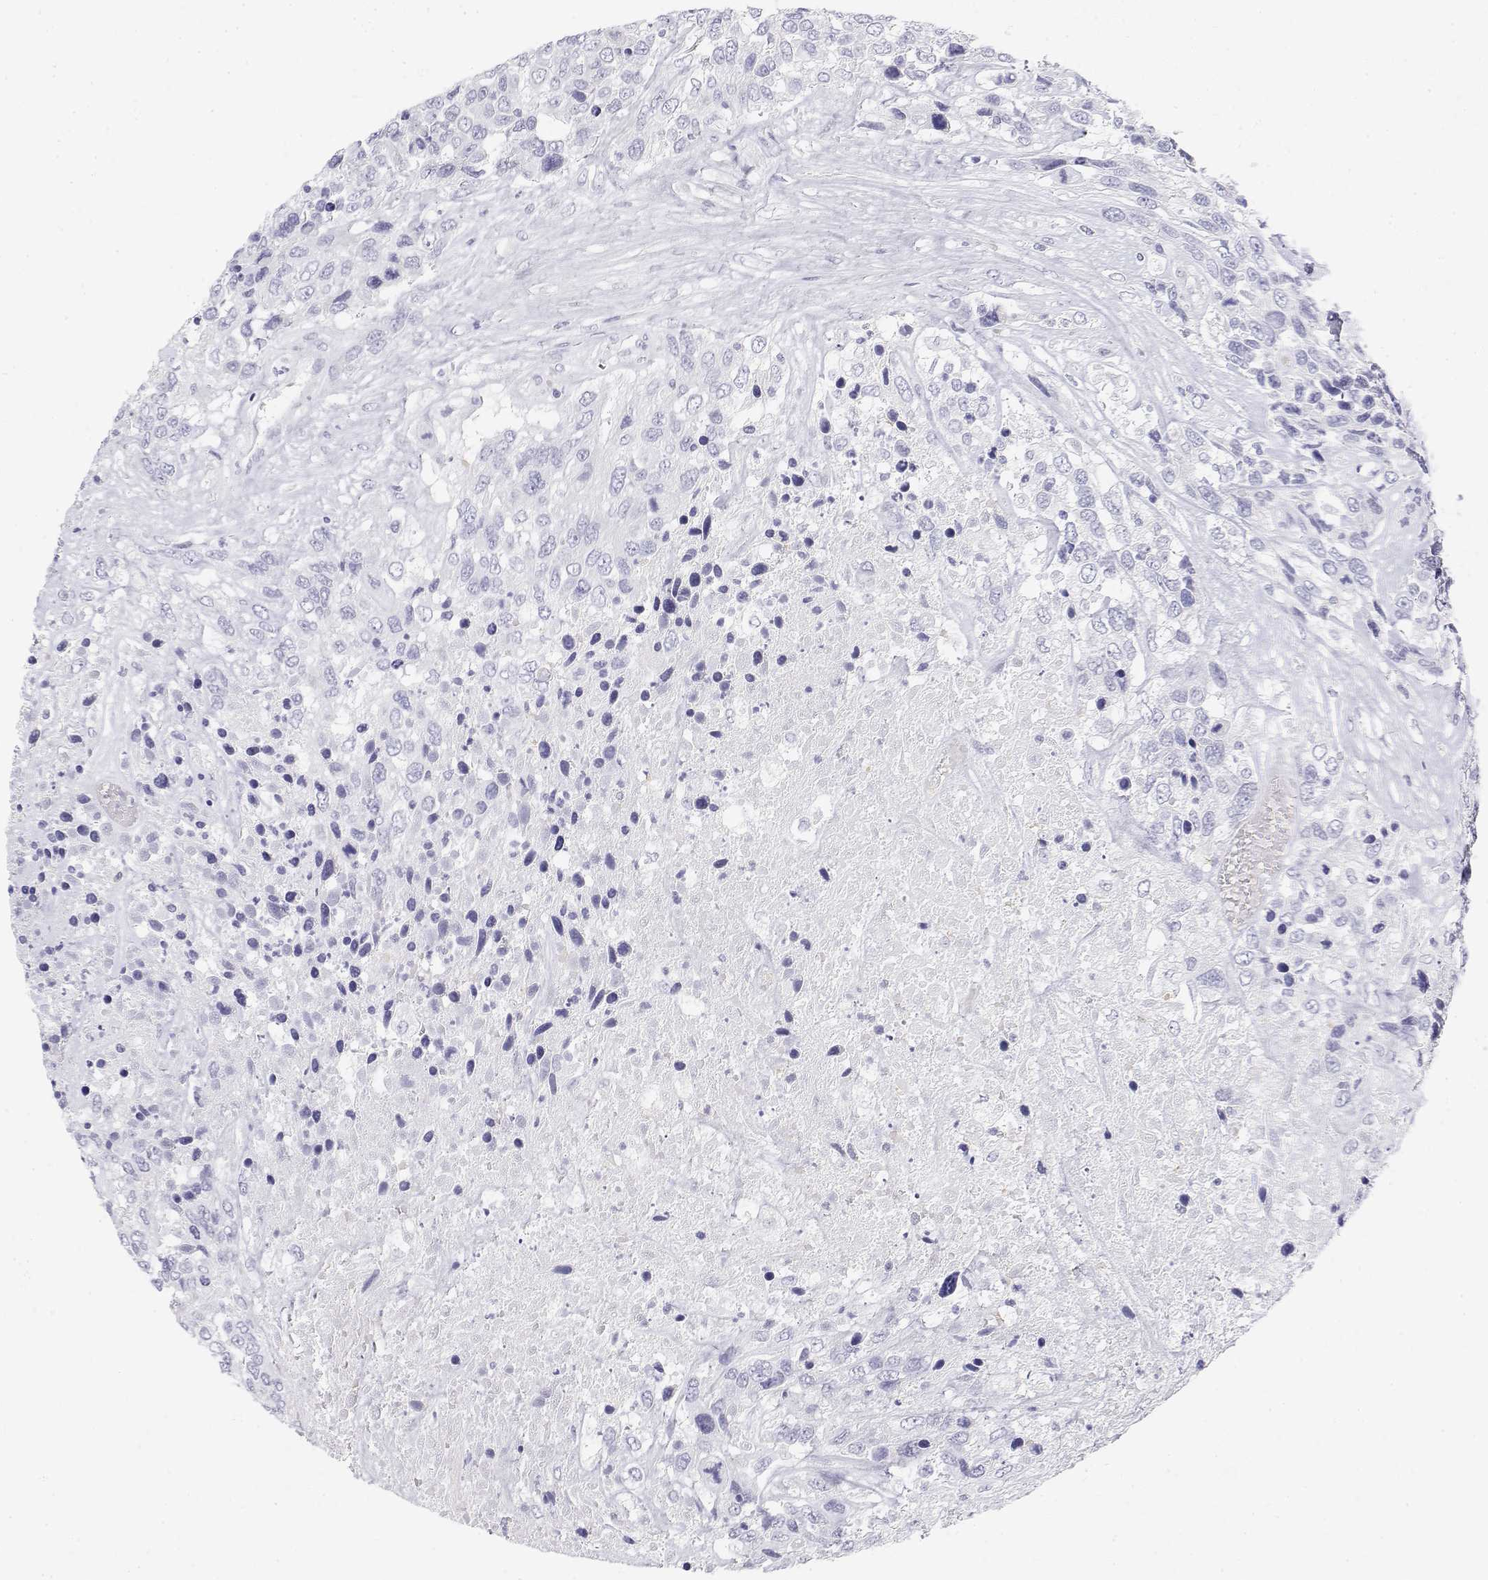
{"staining": {"intensity": "negative", "quantity": "none", "location": "none"}, "tissue": "urothelial cancer", "cell_type": "Tumor cells", "image_type": "cancer", "snomed": [{"axis": "morphology", "description": "Urothelial carcinoma, High grade"}, {"axis": "topography", "description": "Urinary bladder"}], "caption": "IHC histopathology image of neoplastic tissue: urothelial cancer stained with DAB shows no significant protein expression in tumor cells.", "gene": "MISP", "patient": {"sex": "female", "age": 70}}